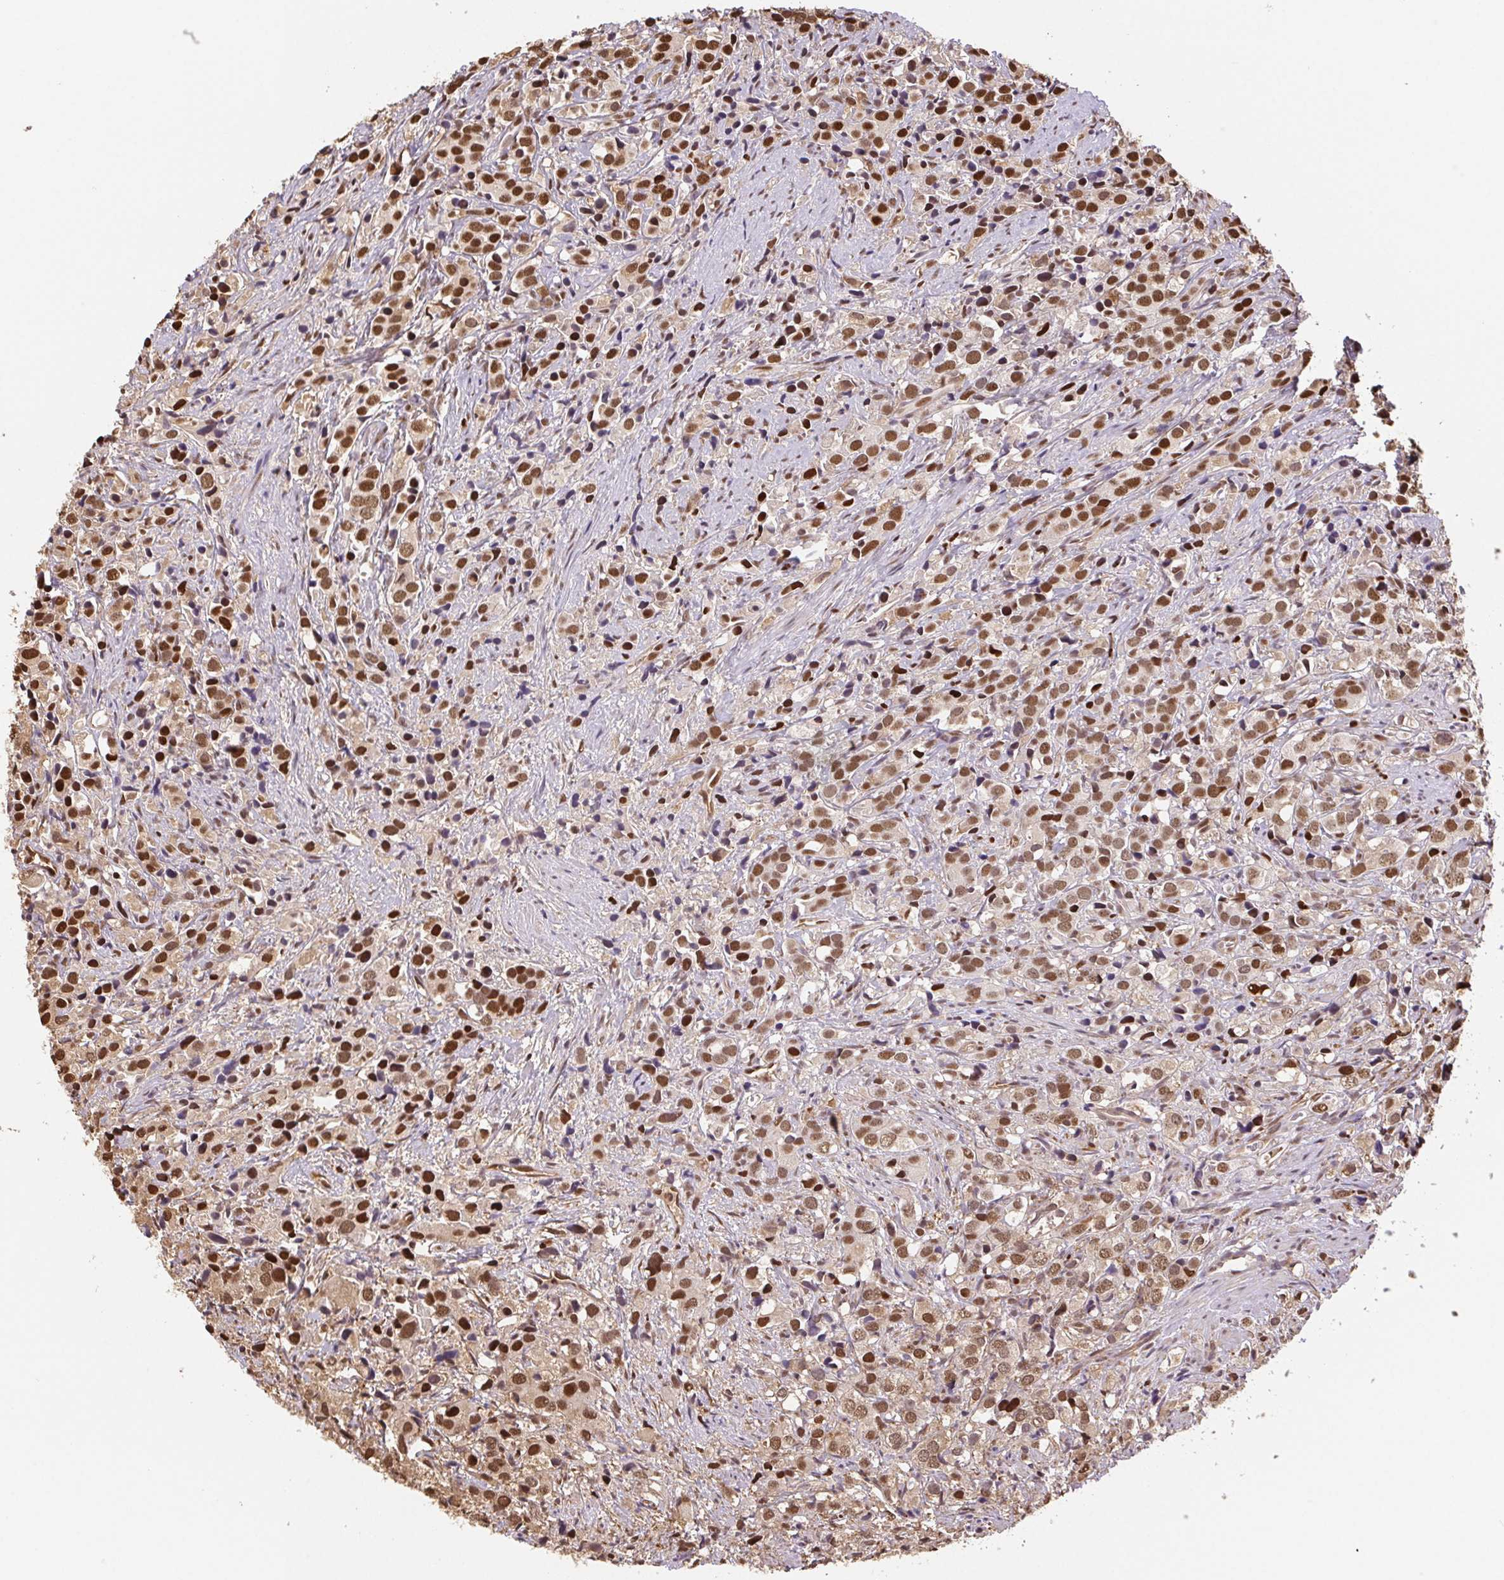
{"staining": {"intensity": "strong", "quantity": ">75%", "location": "nuclear"}, "tissue": "prostate cancer", "cell_type": "Tumor cells", "image_type": "cancer", "snomed": [{"axis": "morphology", "description": "Adenocarcinoma, High grade"}, {"axis": "topography", "description": "Prostate"}], "caption": "The image demonstrates staining of prostate cancer (adenocarcinoma (high-grade)), revealing strong nuclear protein expression (brown color) within tumor cells.", "gene": "SET", "patient": {"sex": "male", "age": 86}}